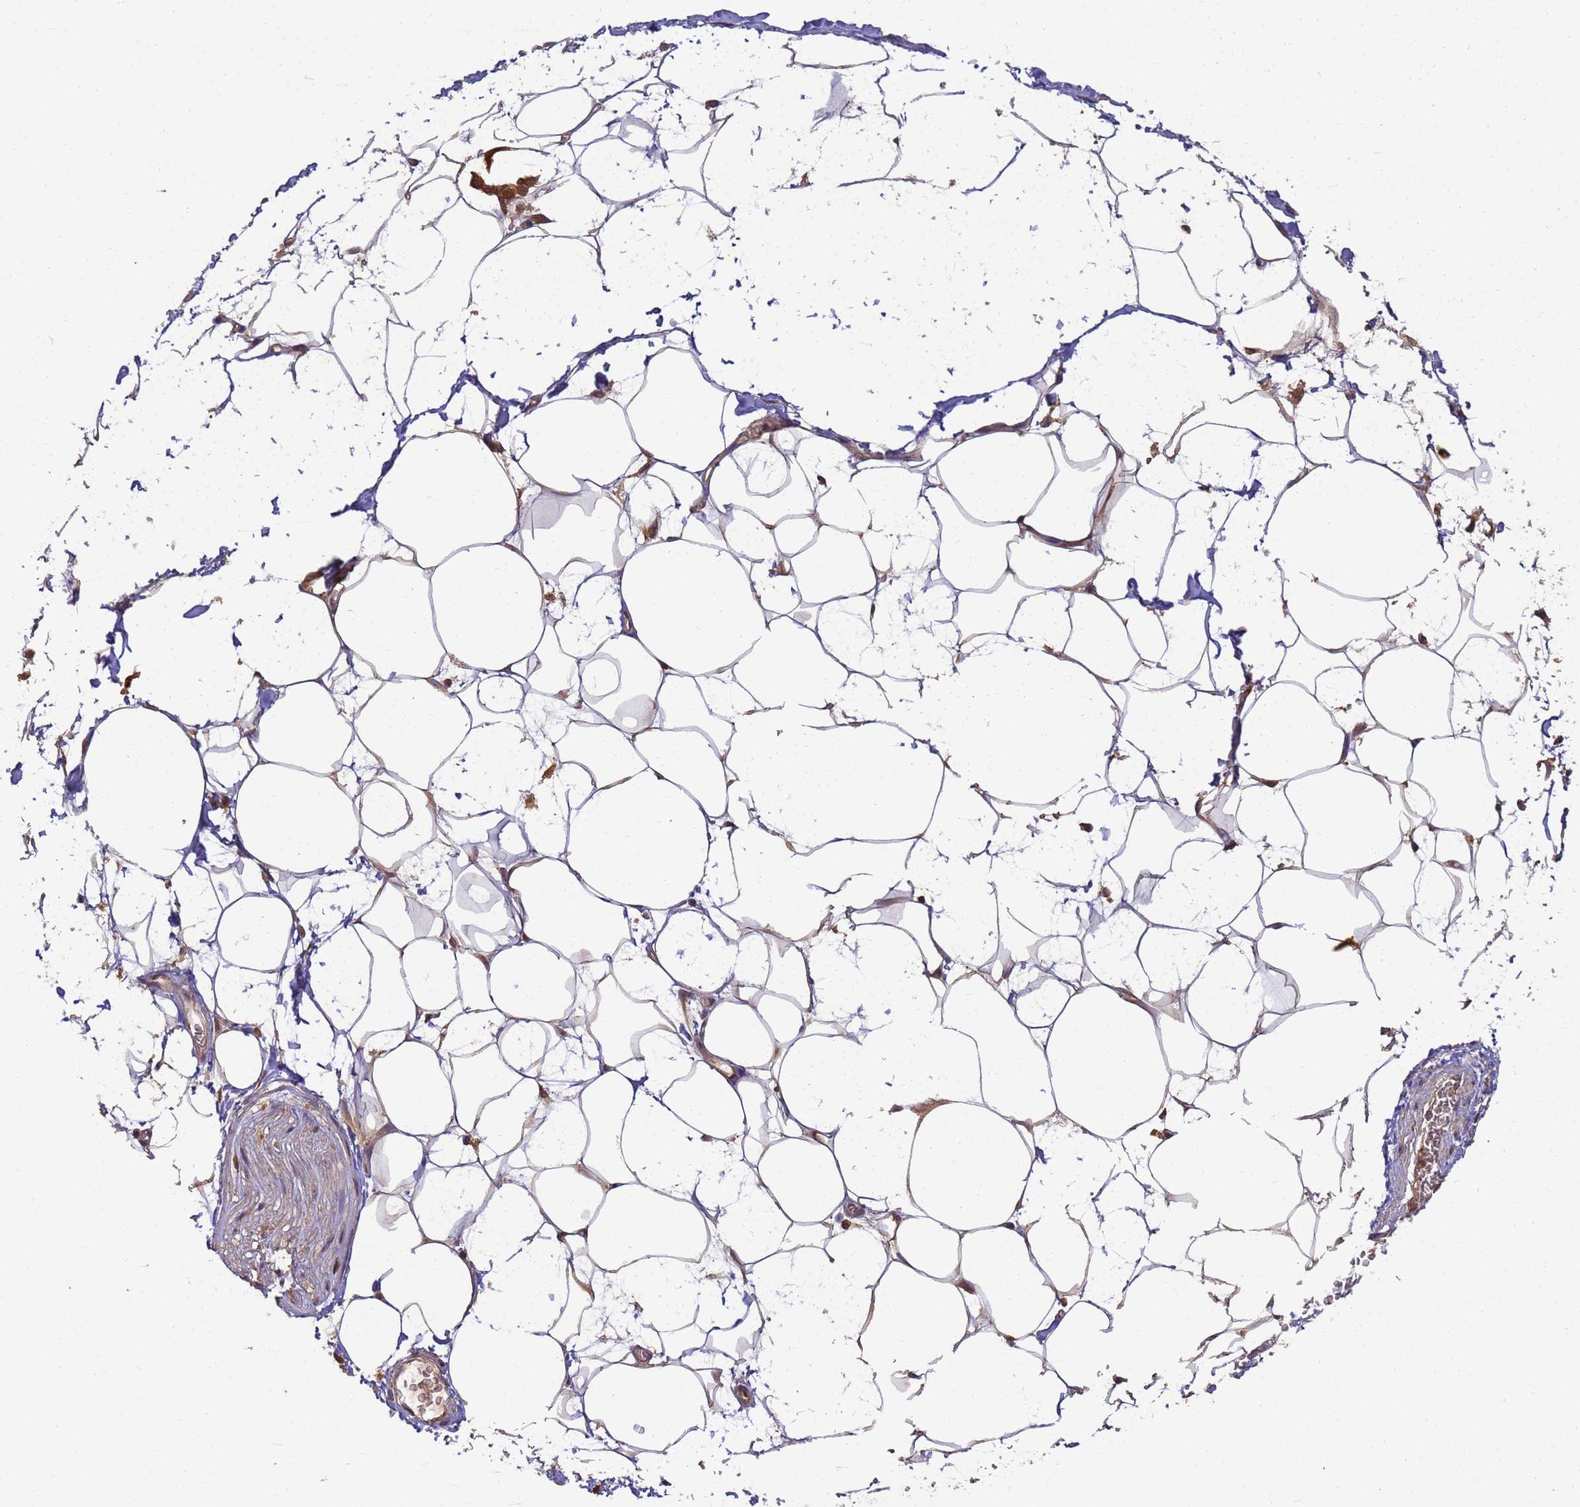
{"staining": {"intensity": "moderate", "quantity": "25%-75%", "location": "cytoplasmic/membranous"}, "tissue": "adipose tissue", "cell_type": "Adipocytes", "image_type": "normal", "snomed": [{"axis": "morphology", "description": "Normal tissue, NOS"}, {"axis": "morphology", "description": "Adenocarcinoma, NOS"}, {"axis": "topography", "description": "Rectum"}, {"axis": "topography", "description": "Vagina"}, {"axis": "topography", "description": "Peripheral nerve tissue"}], "caption": "Human adipose tissue stained with a brown dye exhibits moderate cytoplasmic/membranous positive positivity in approximately 25%-75% of adipocytes.", "gene": "TIGAR", "patient": {"sex": "female", "age": 71}}